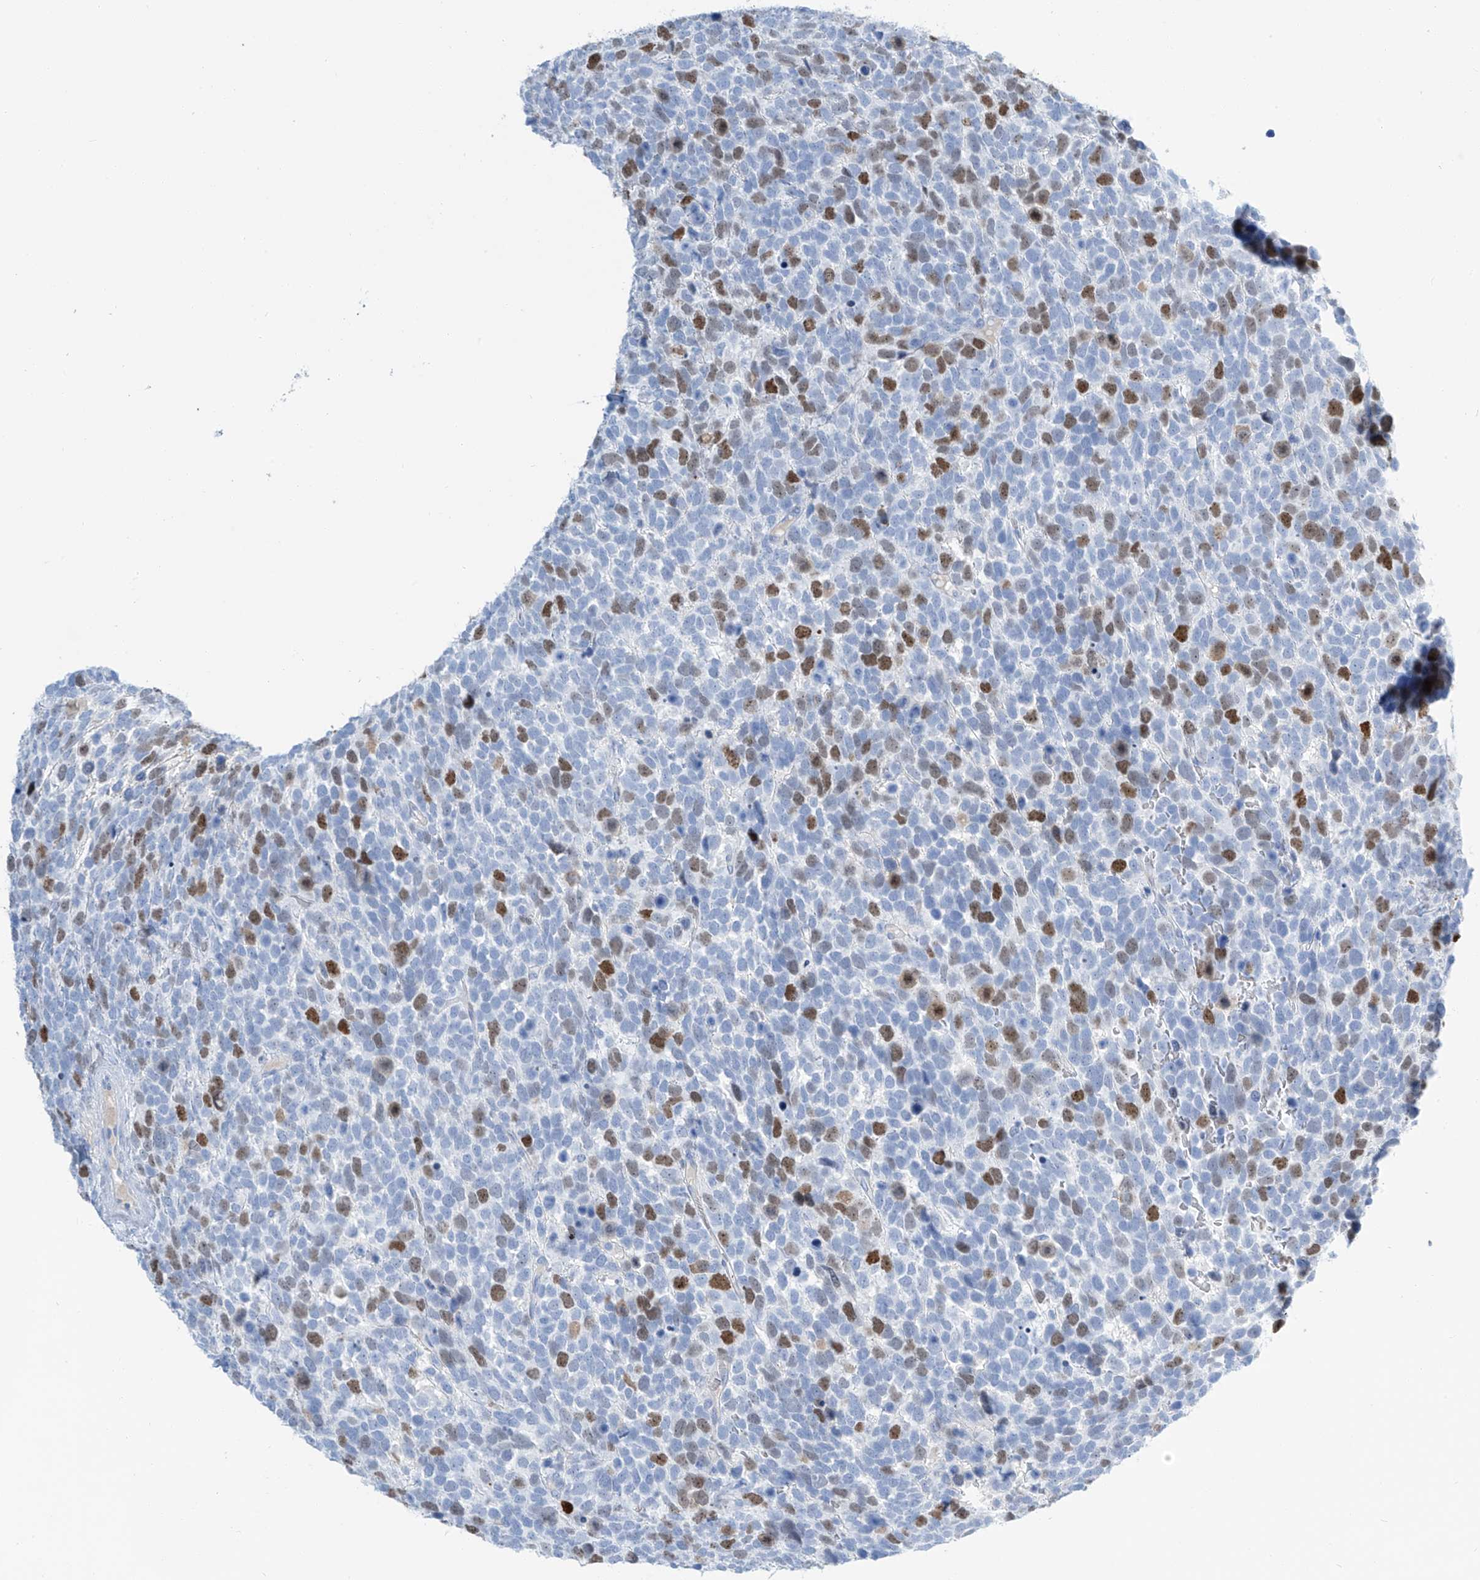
{"staining": {"intensity": "moderate", "quantity": "<25%", "location": "nuclear"}, "tissue": "urothelial cancer", "cell_type": "Tumor cells", "image_type": "cancer", "snomed": [{"axis": "morphology", "description": "Urothelial carcinoma, High grade"}, {"axis": "topography", "description": "Urinary bladder"}], "caption": "Moderate nuclear protein expression is appreciated in approximately <25% of tumor cells in high-grade urothelial carcinoma.", "gene": "SGO2", "patient": {"sex": "female", "age": 82}}